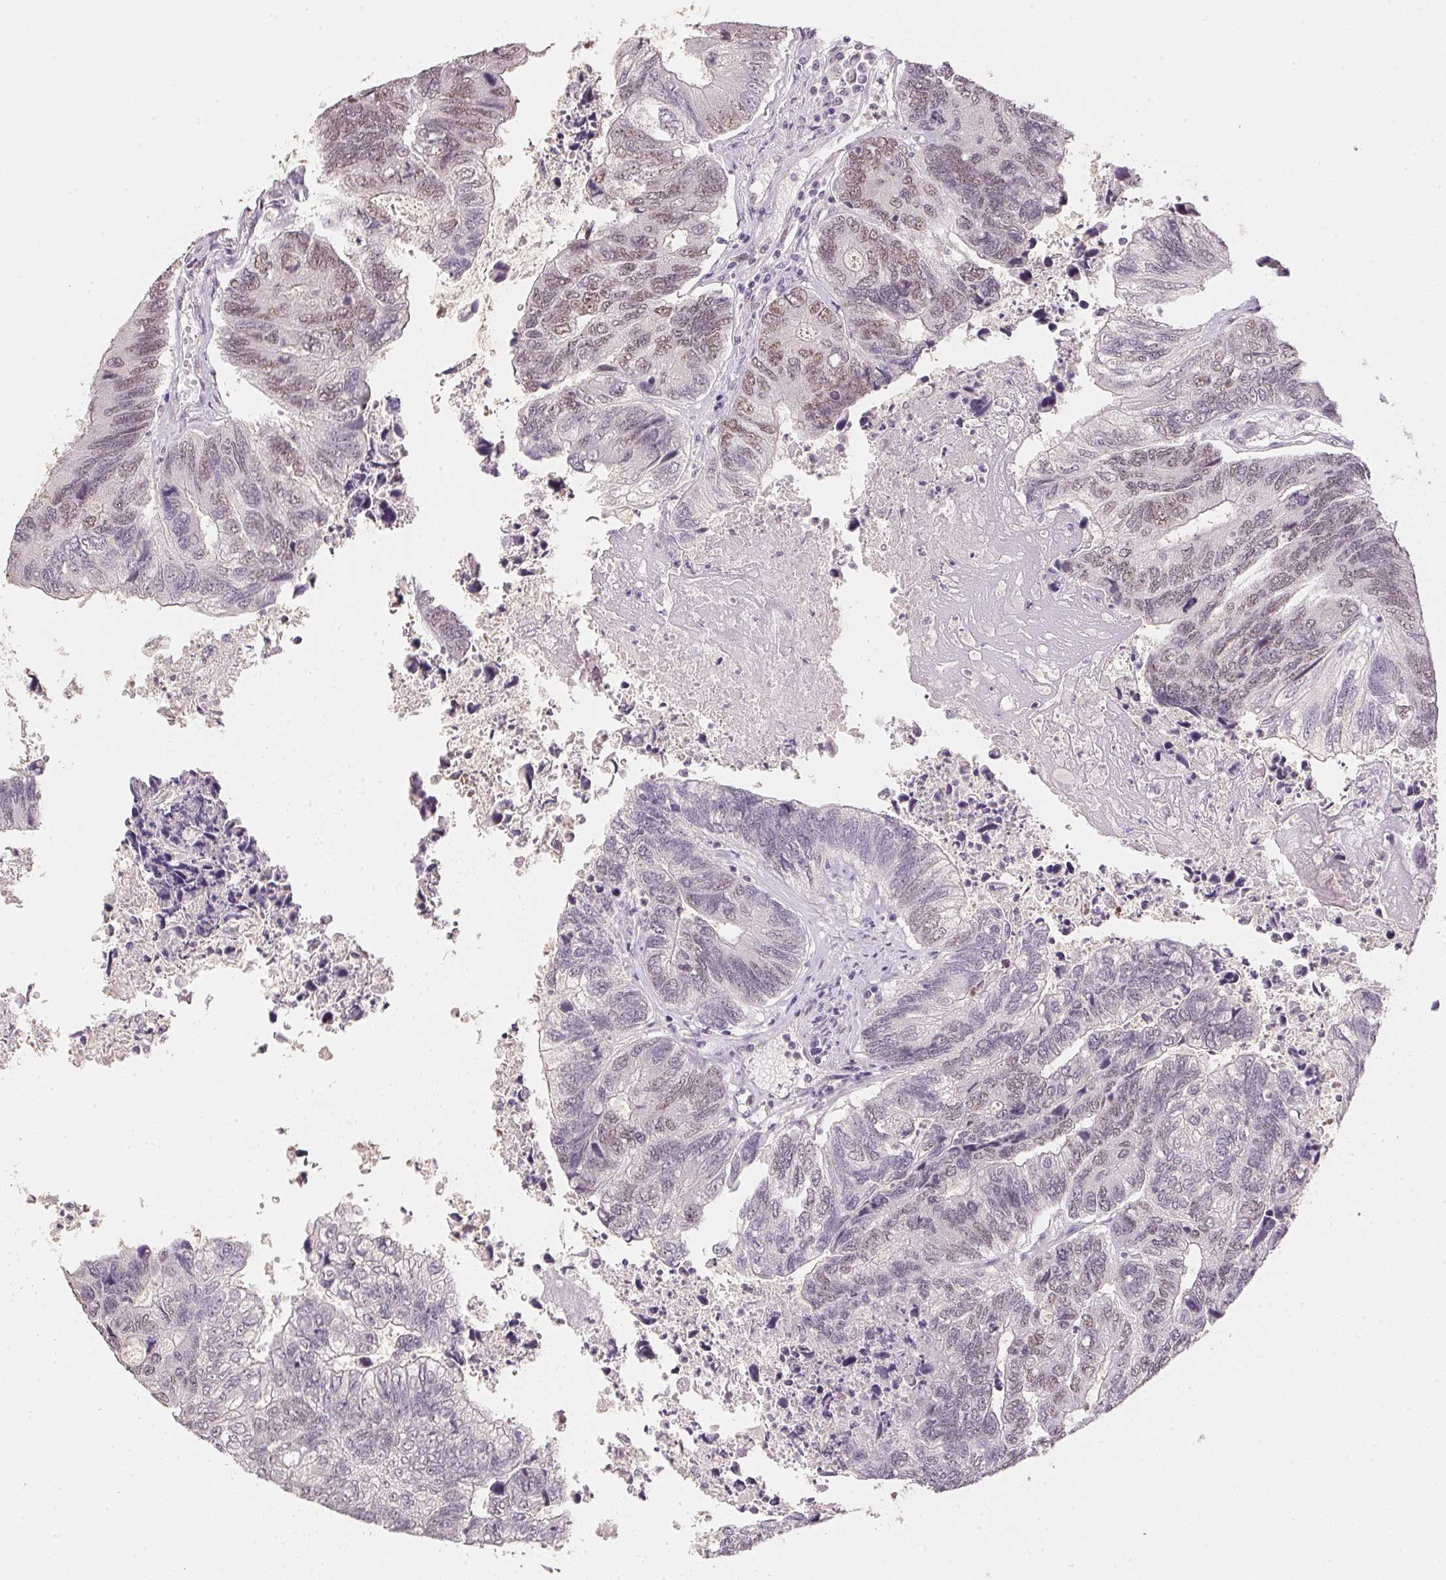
{"staining": {"intensity": "weak", "quantity": "<25%", "location": "nuclear"}, "tissue": "colorectal cancer", "cell_type": "Tumor cells", "image_type": "cancer", "snomed": [{"axis": "morphology", "description": "Adenocarcinoma, NOS"}, {"axis": "topography", "description": "Colon"}], "caption": "The image shows no staining of tumor cells in colorectal adenocarcinoma. (Immunohistochemistry (ihc), brightfield microscopy, high magnification).", "gene": "POLR3G", "patient": {"sex": "female", "age": 67}}